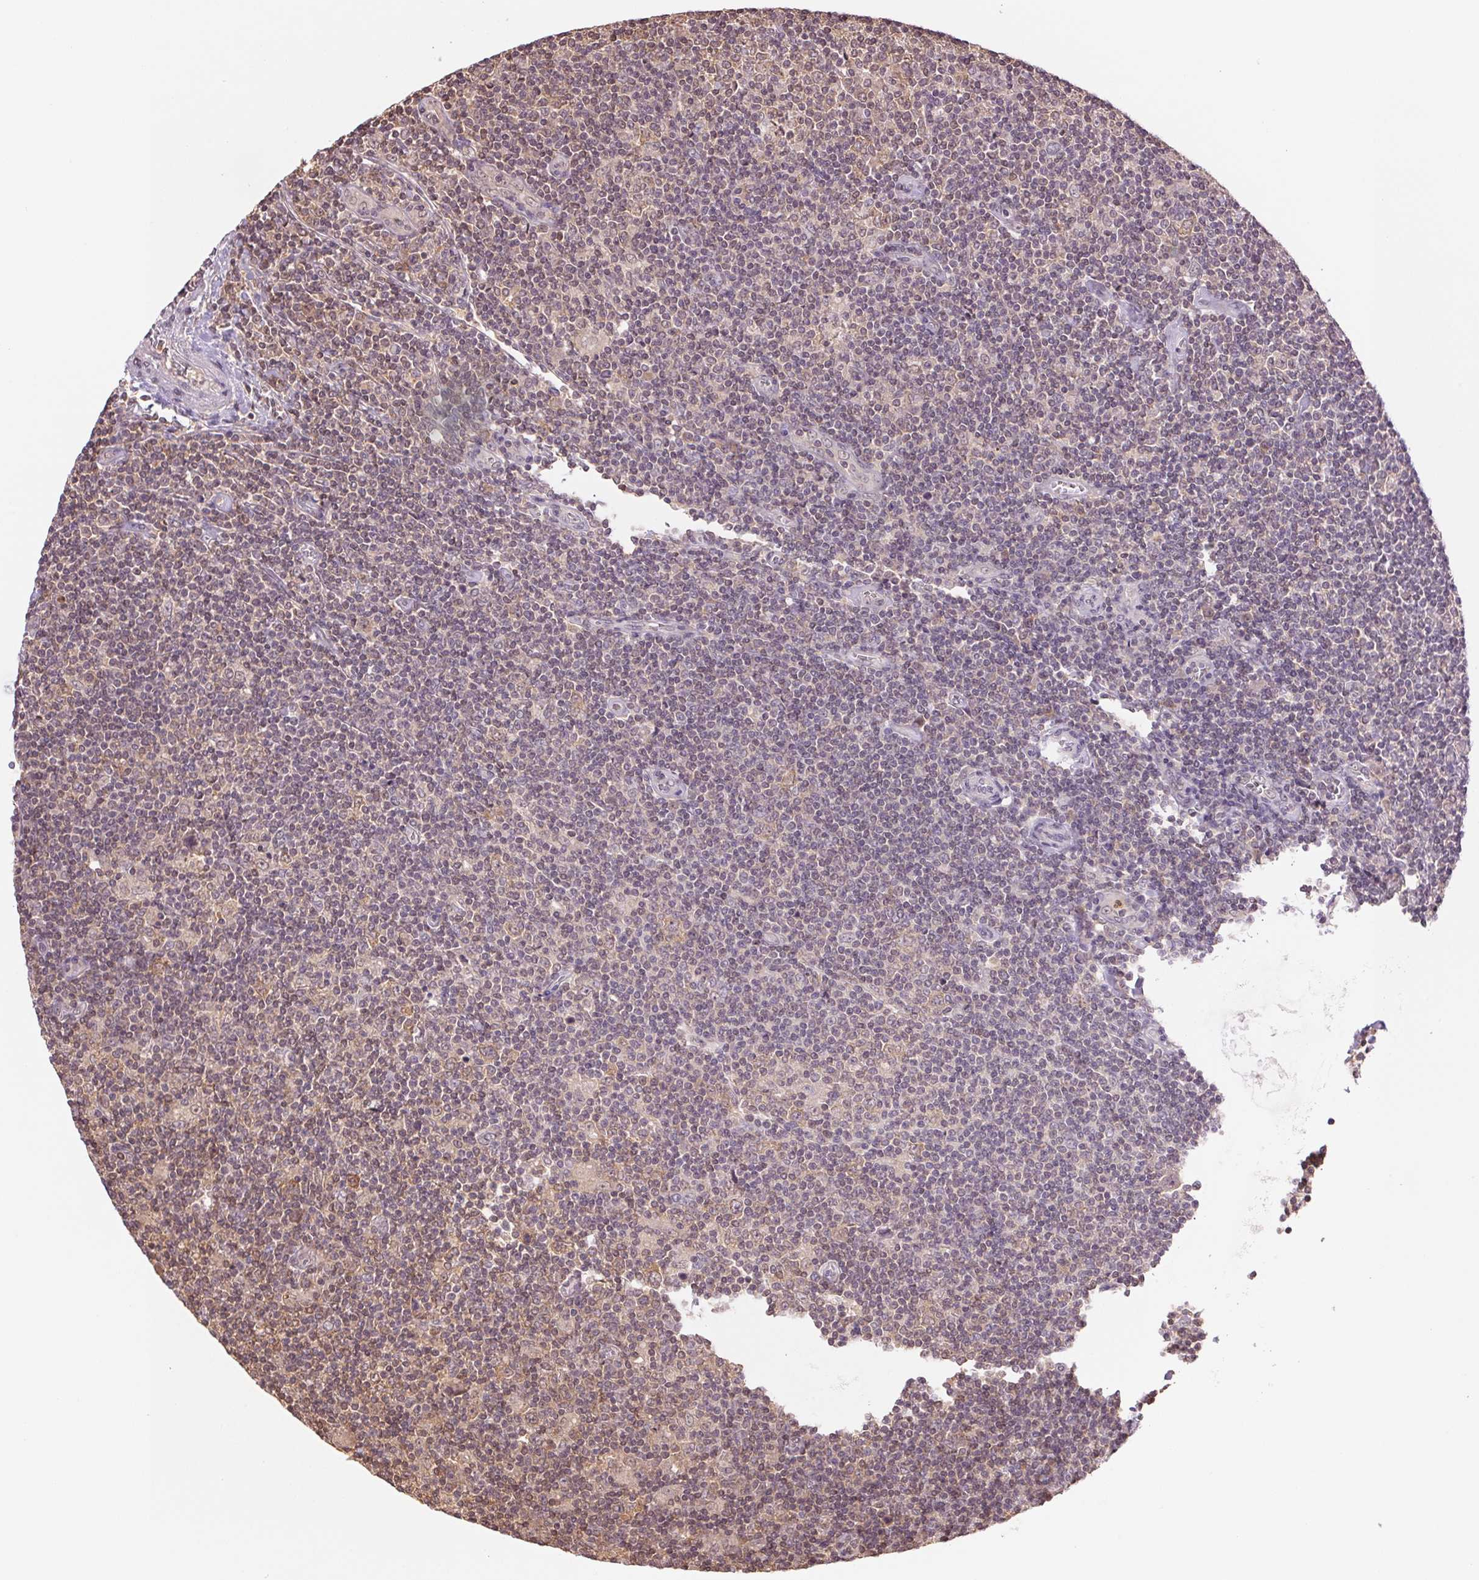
{"staining": {"intensity": "weak", "quantity": "<25%", "location": "nuclear"}, "tissue": "lymphoma", "cell_type": "Tumor cells", "image_type": "cancer", "snomed": [{"axis": "morphology", "description": "Hodgkin's disease, NOS"}, {"axis": "topography", "description": "Lymph node"}], "caption": "Immunohistochemistry (IHC) of Hodgkin's disease shows no positivity in tumor cells.", "gene": "CDC123", "patient": {"sex": "male", "age": 40}}